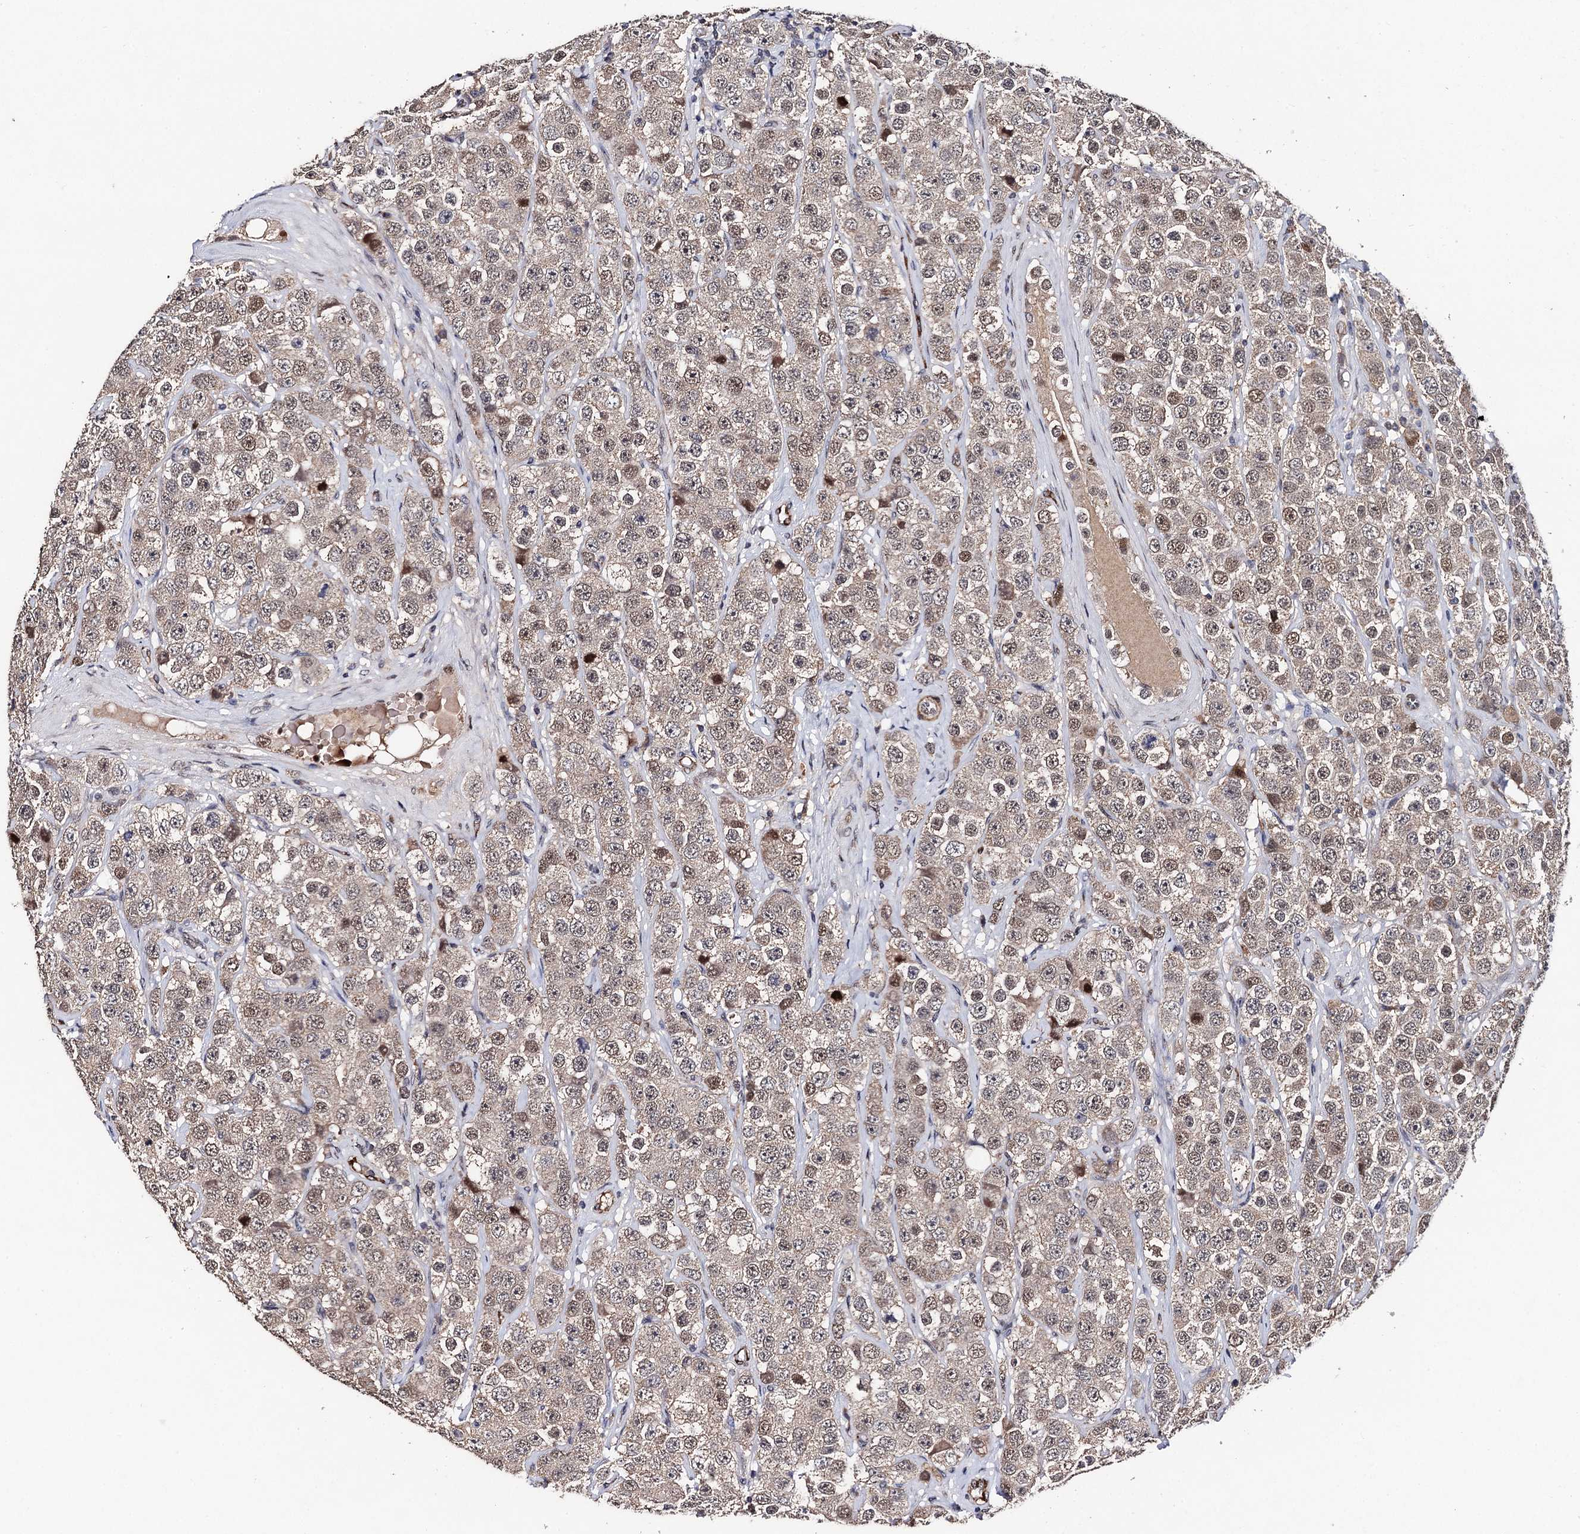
{"staining": {"intensity": "weak", "quantity": ">75%", "location": "cytoplasmic/membranous,nuclear"}, "tissue": "testis cancer", "cell_type": "Tumor cells", "image_type": "cancer", "snomed": [{"axis": "morphology", "description": "Seminoma, NOS"}, {"axis": "topography", "description": "Testis"}], "caption": "Seminoma (testis) stained with immunohistochemistry (IHC) displays weak cytoplasmic/membranous and nuclear expression in approximately >75% of tumor cells.", "gene": "PPTC7", "patient": {"sex": "male", "age": 28}}